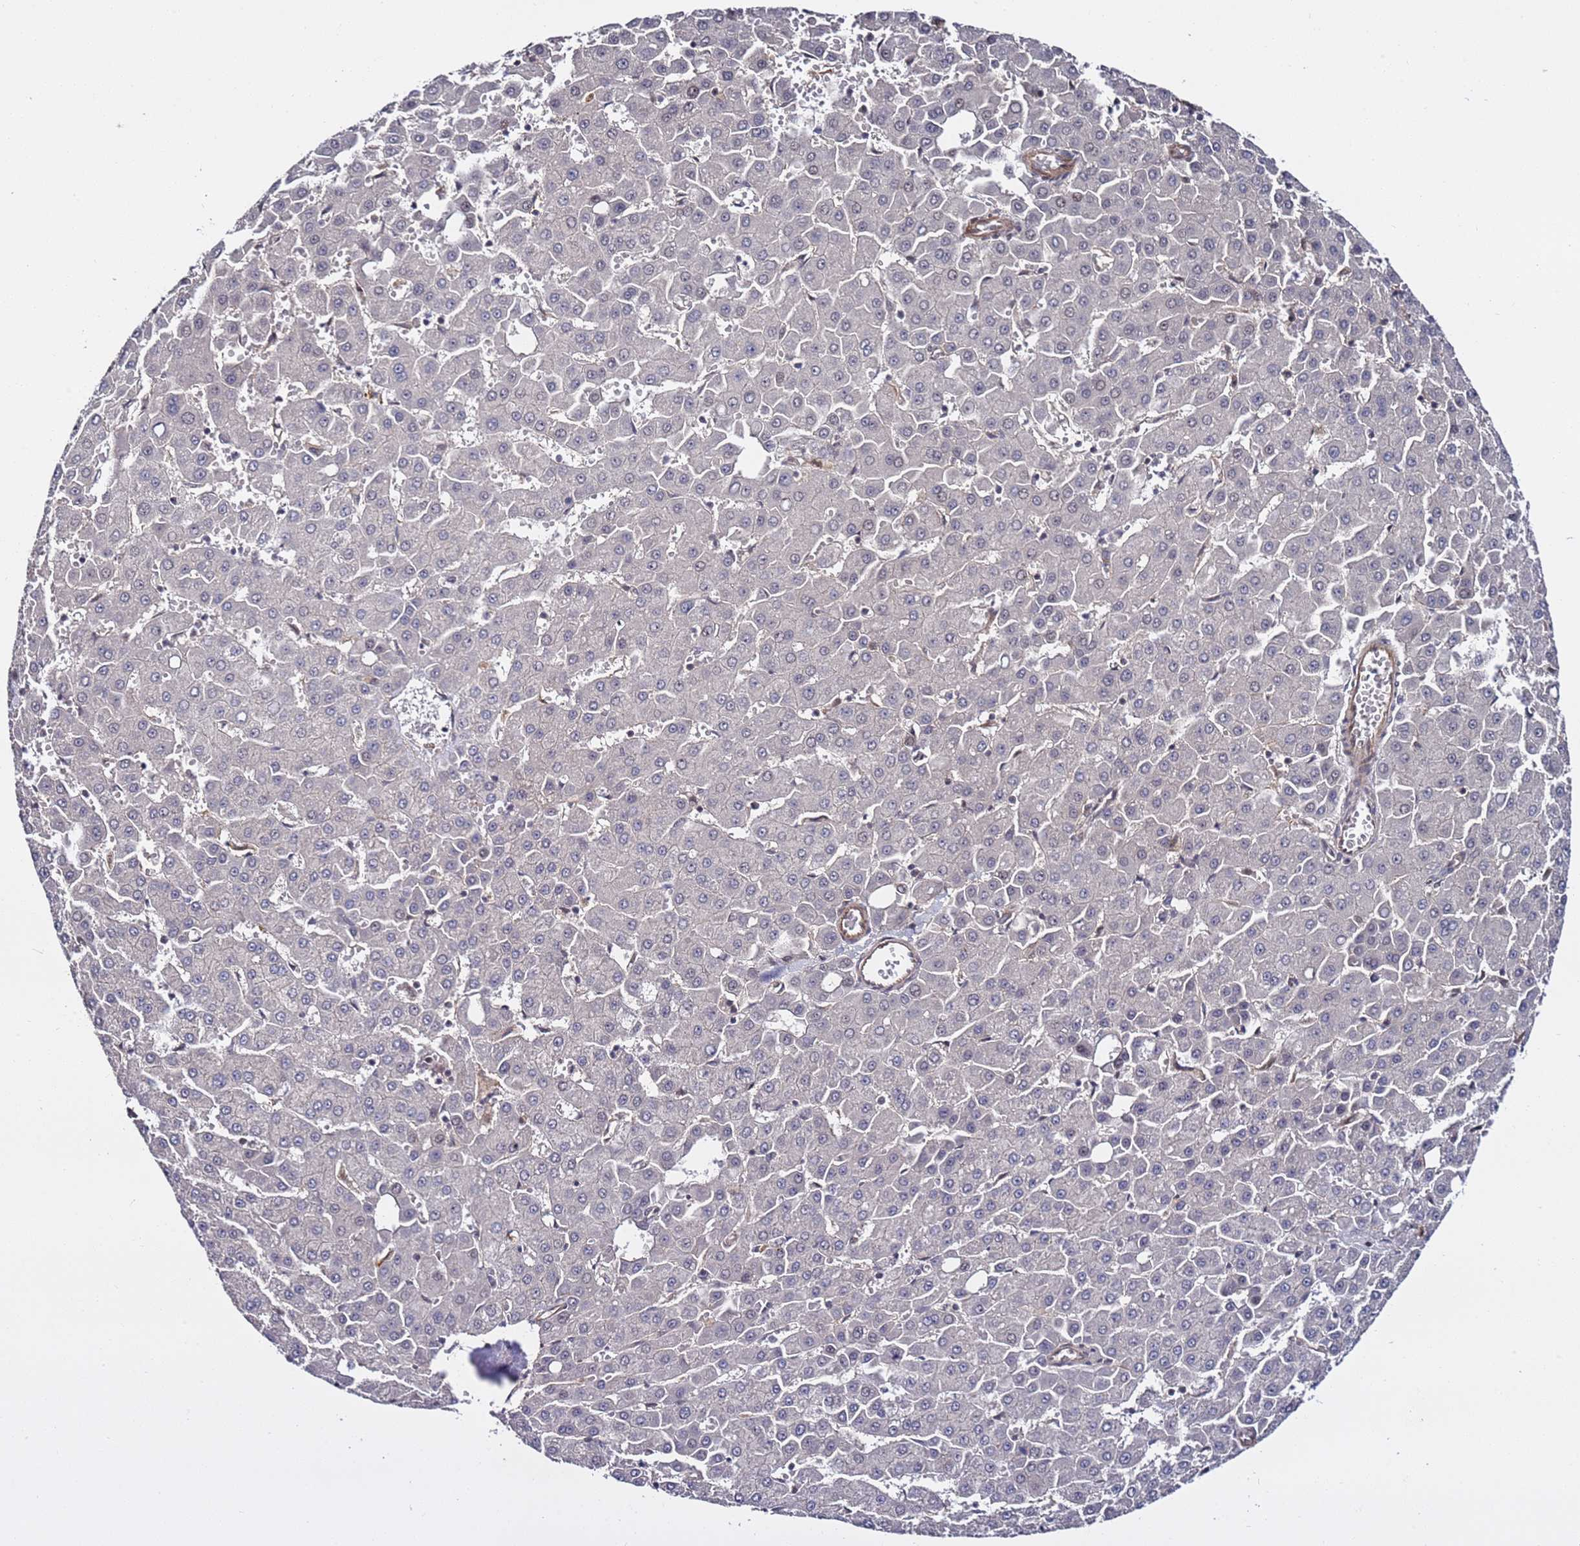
{"staining": {"intensity": "negative", "quantity": "none", "location": "none"}, "tissue": "liver cancer", "cell_type": "Tumor cells", "image_type": "cancer", "snomed": [{"axis": "morphology", "description": "Carcinoma, Hepatocellular, NOS"}, {"axis": "topography", "description": "Liver"}], "caption": "IHC histopathology image of neoplastic tissue: liver cancer (hepatocellular carcinoma) stained with DAB (3,3'-diaminobenzidine) displays no significant protein expression in tumor cells.", "gene": "POLR2D", "patient": {"sex": "male", "age": 47}}